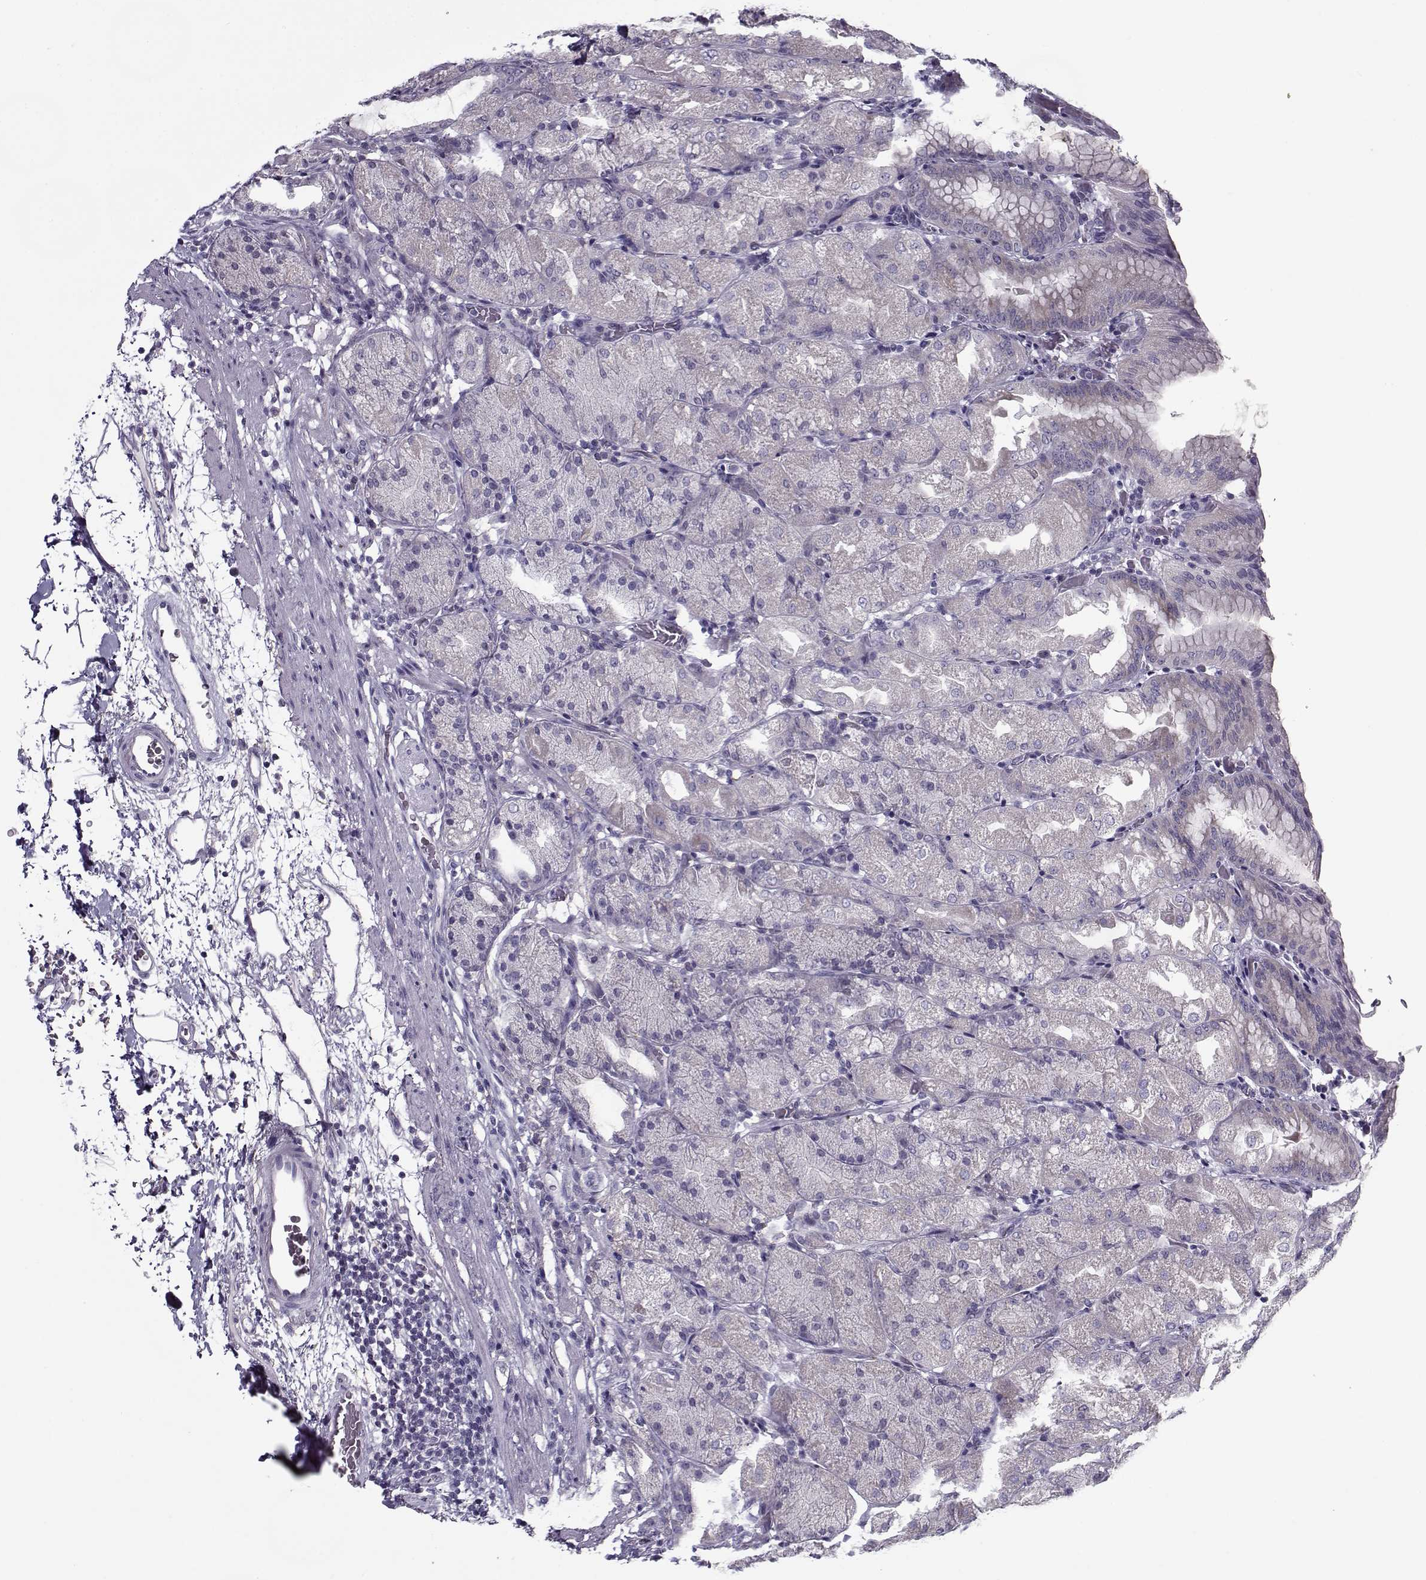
{"staining": {"intensity": "weak", "quantity": "<25%", "location": "cytoplasmic/membranous"}, "tissue": "stomach", "cell_type": "Glandular cells", "image_type": "normal", "snomed": [{"axis": "morphology", "description": "Normal tissue, NOS"}, {"axis": "topography", "description": "Stomach, upper"}, {"axis": "topography", "description": "Stomach"}, {"axis": "topography", "description": "Stomach, lower"}], "caption": "Human stomach stained for a protein using immunohistochemistry (IHC) reveals no positivity in glandular cells.", "gene": "PP2D1", "patient": {"sex": "male", "age": 62}}